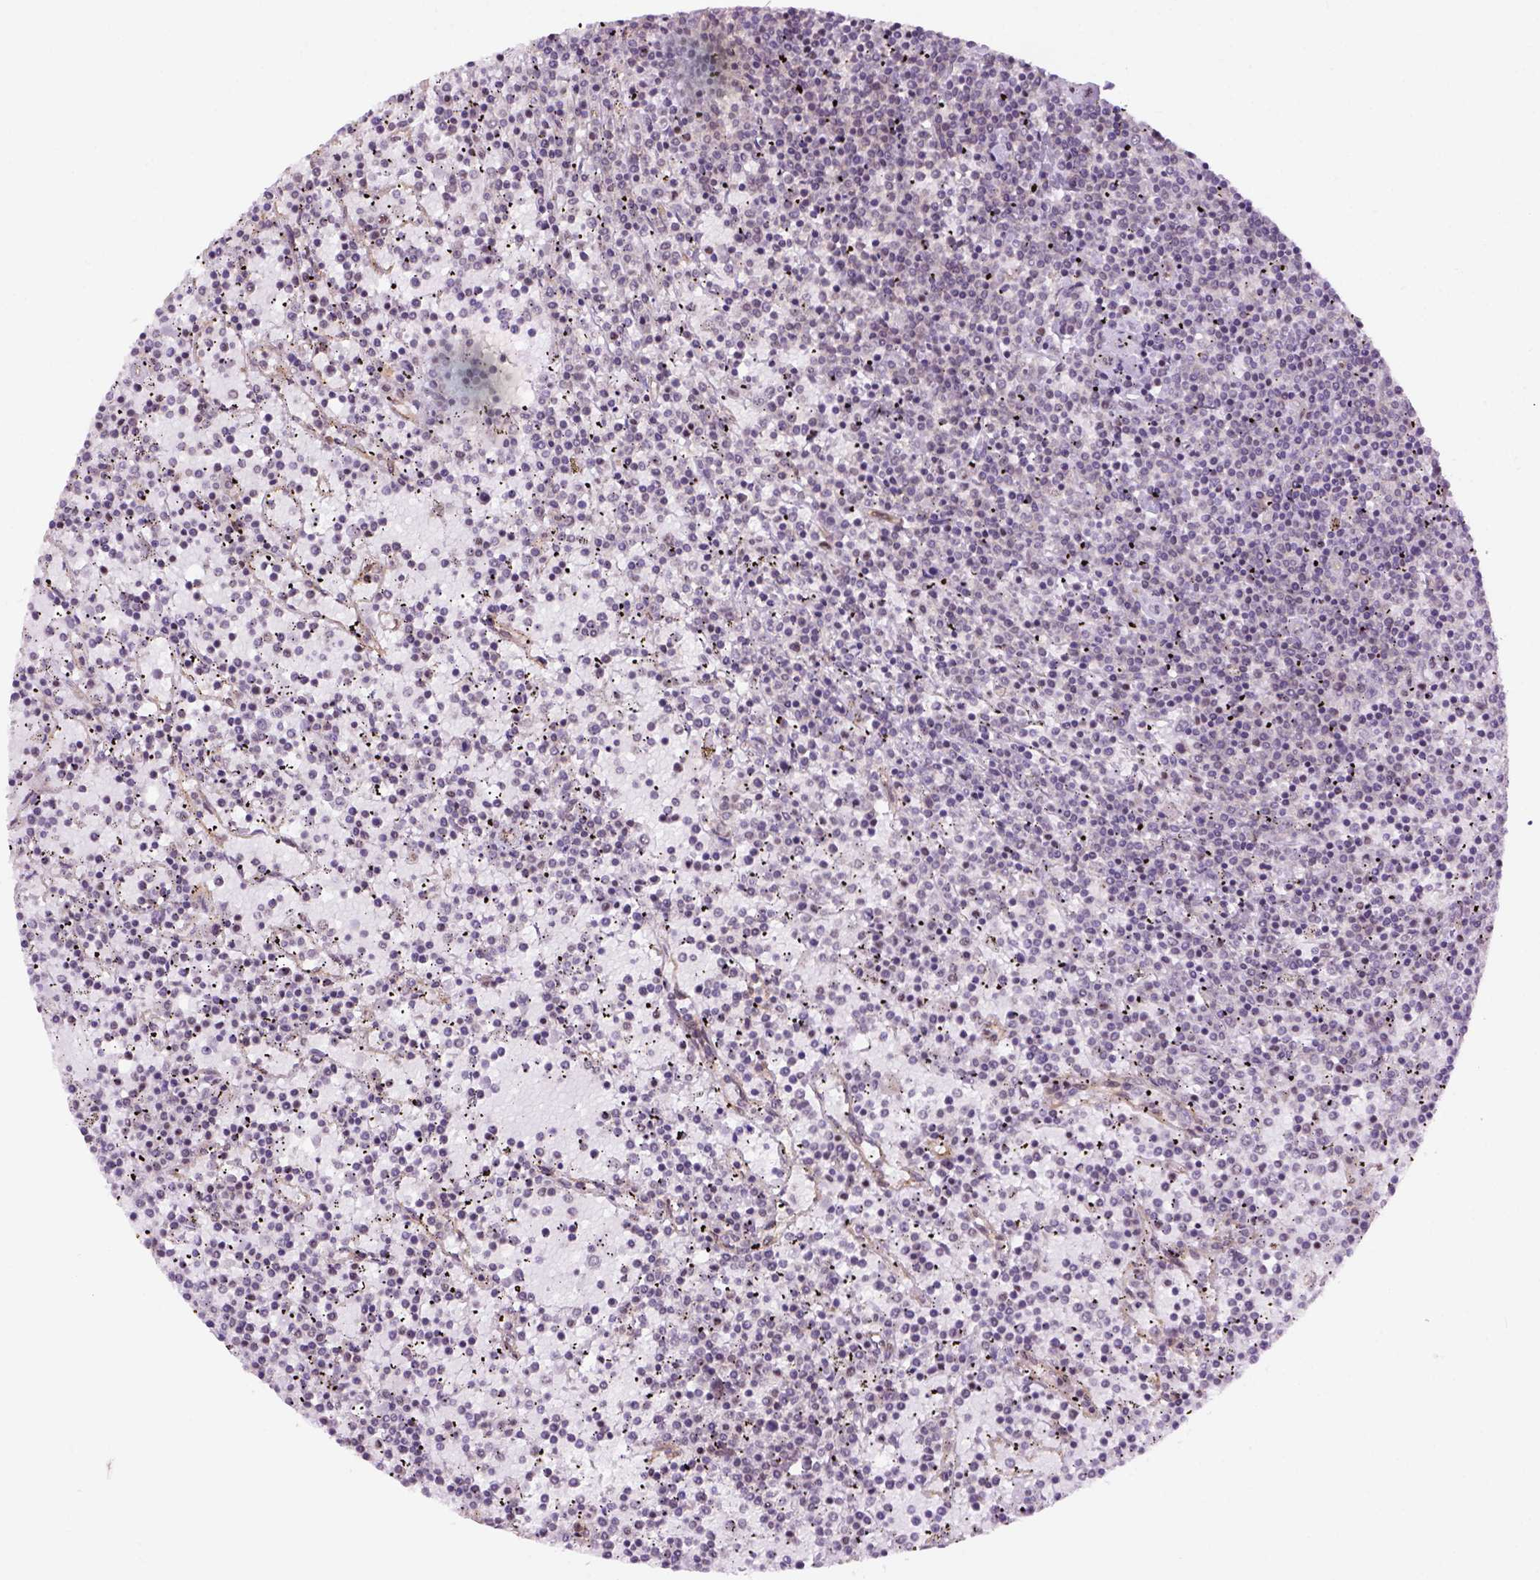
{"staining": {"intensity": "negative", "quantity": "none", "location": "none"}, "tissue": "lymphoma", "cell_type": "Tumor cells", "image_type": "cancer", "snomed": [{"axis": "morphology", "description": "Malignant lymphoma, non-Hodgkin's type, Low grade"}, {"axis": "topography", "description": "Spleen"}], "caption": "Tumor cells are negative for protein expression in human low-grade malignant lymphoma, non-Hodgkin's type. Nuclei are stained in blue.", "gene": "CASKIN2", "patient": {"sex": "female", "age": 77}}